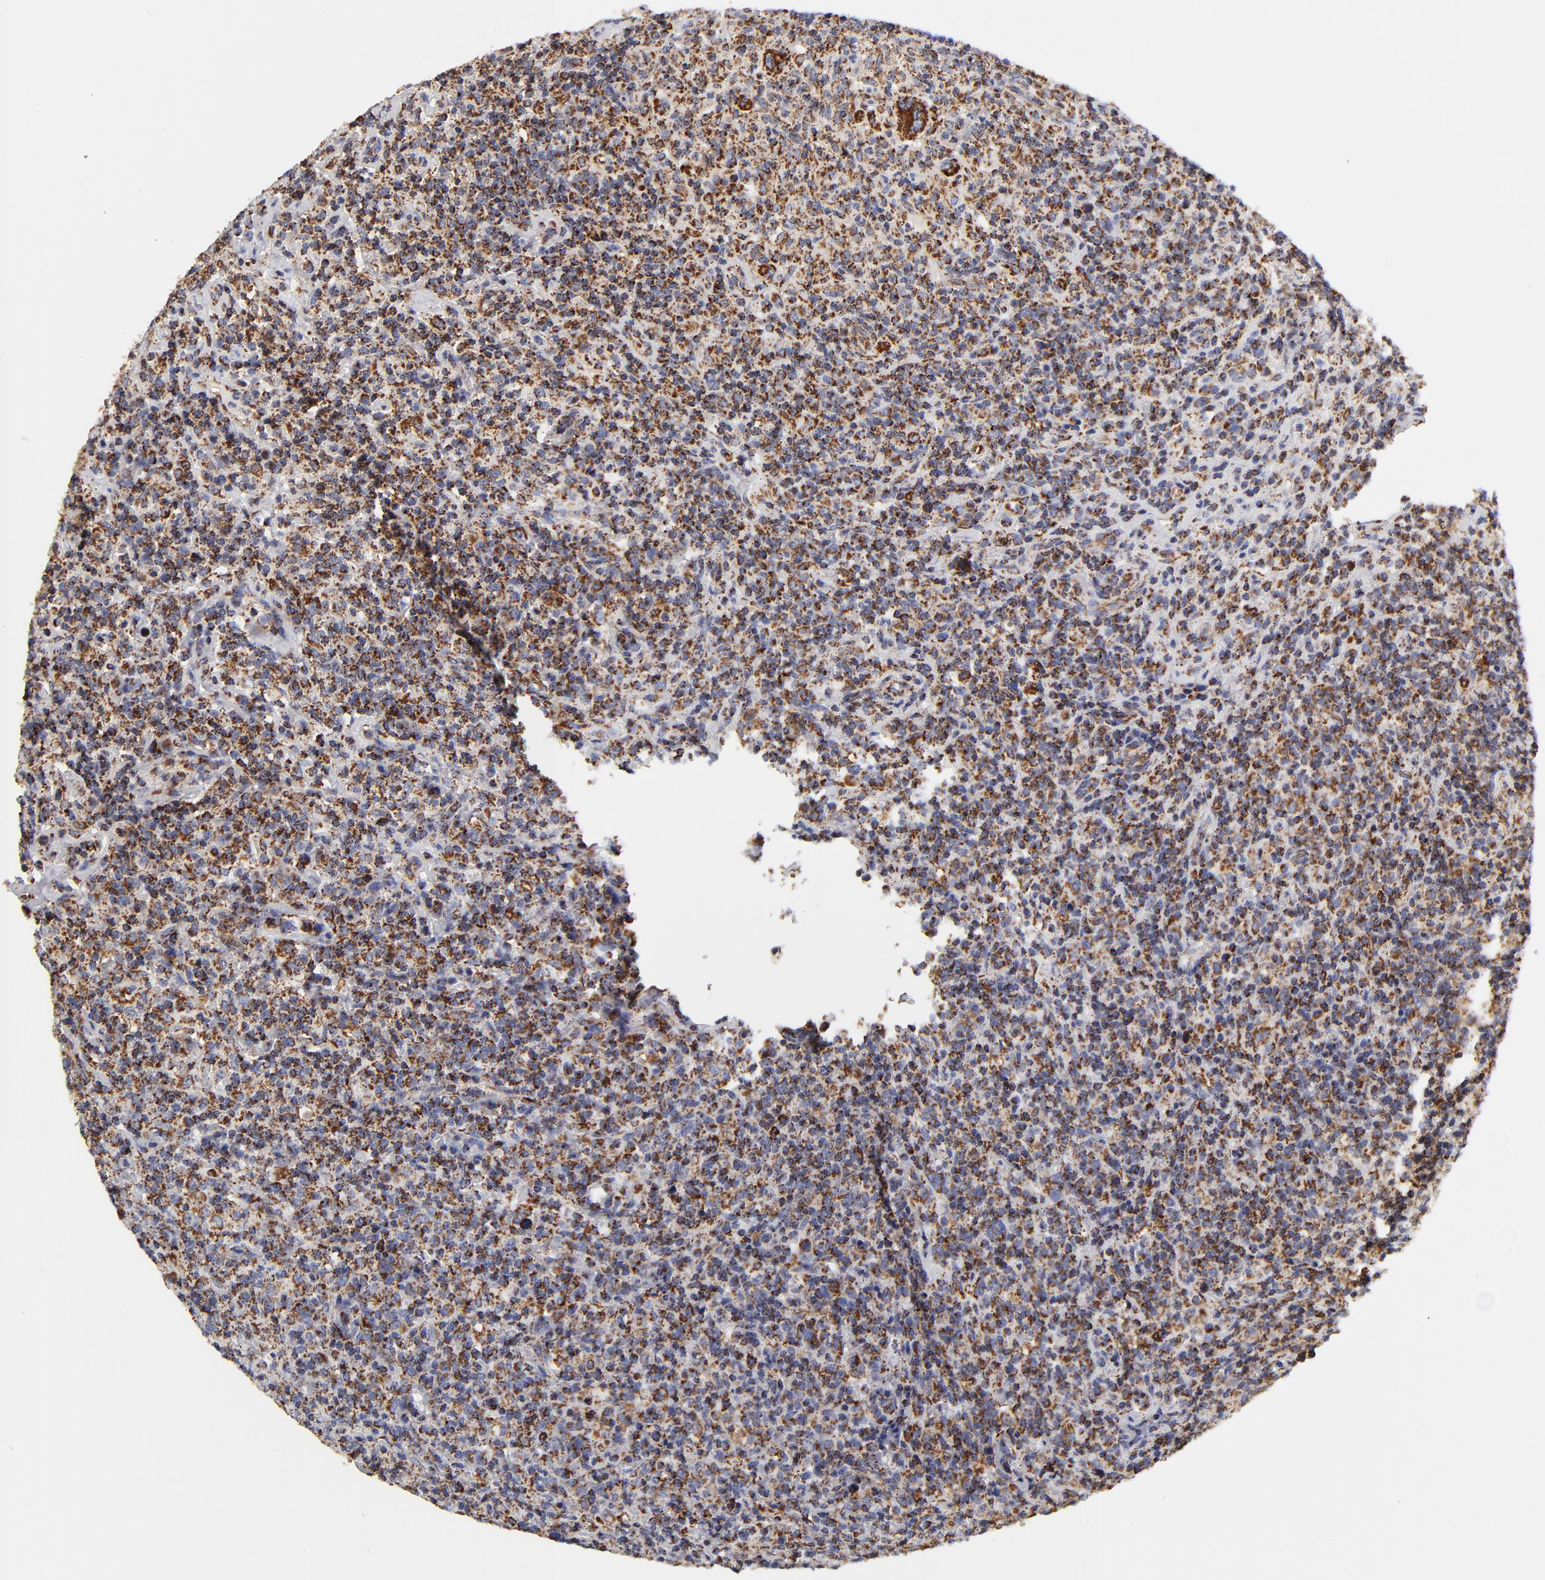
{"staining": {"intensity": "strong", "quantity": ">75%", "location": "cytoplasmic/membranous"}, "tissue": "lymphoma", "cell_type": "Tumor cells", "image_type": "cancer", "snomed": [{"axis": "morphology", "description": "Hodgkin's disease, NOS"}, {"axis": "topography", "description": "Lymph node"}], "caption": "Protein expression analysis of human Hodgkin's disease reveals strong cytoplasmic/membranous positivity in approximately >75% of tumor cells.", "gene": "ECHS1", "patient": {"sex": "male", "age": 65}}